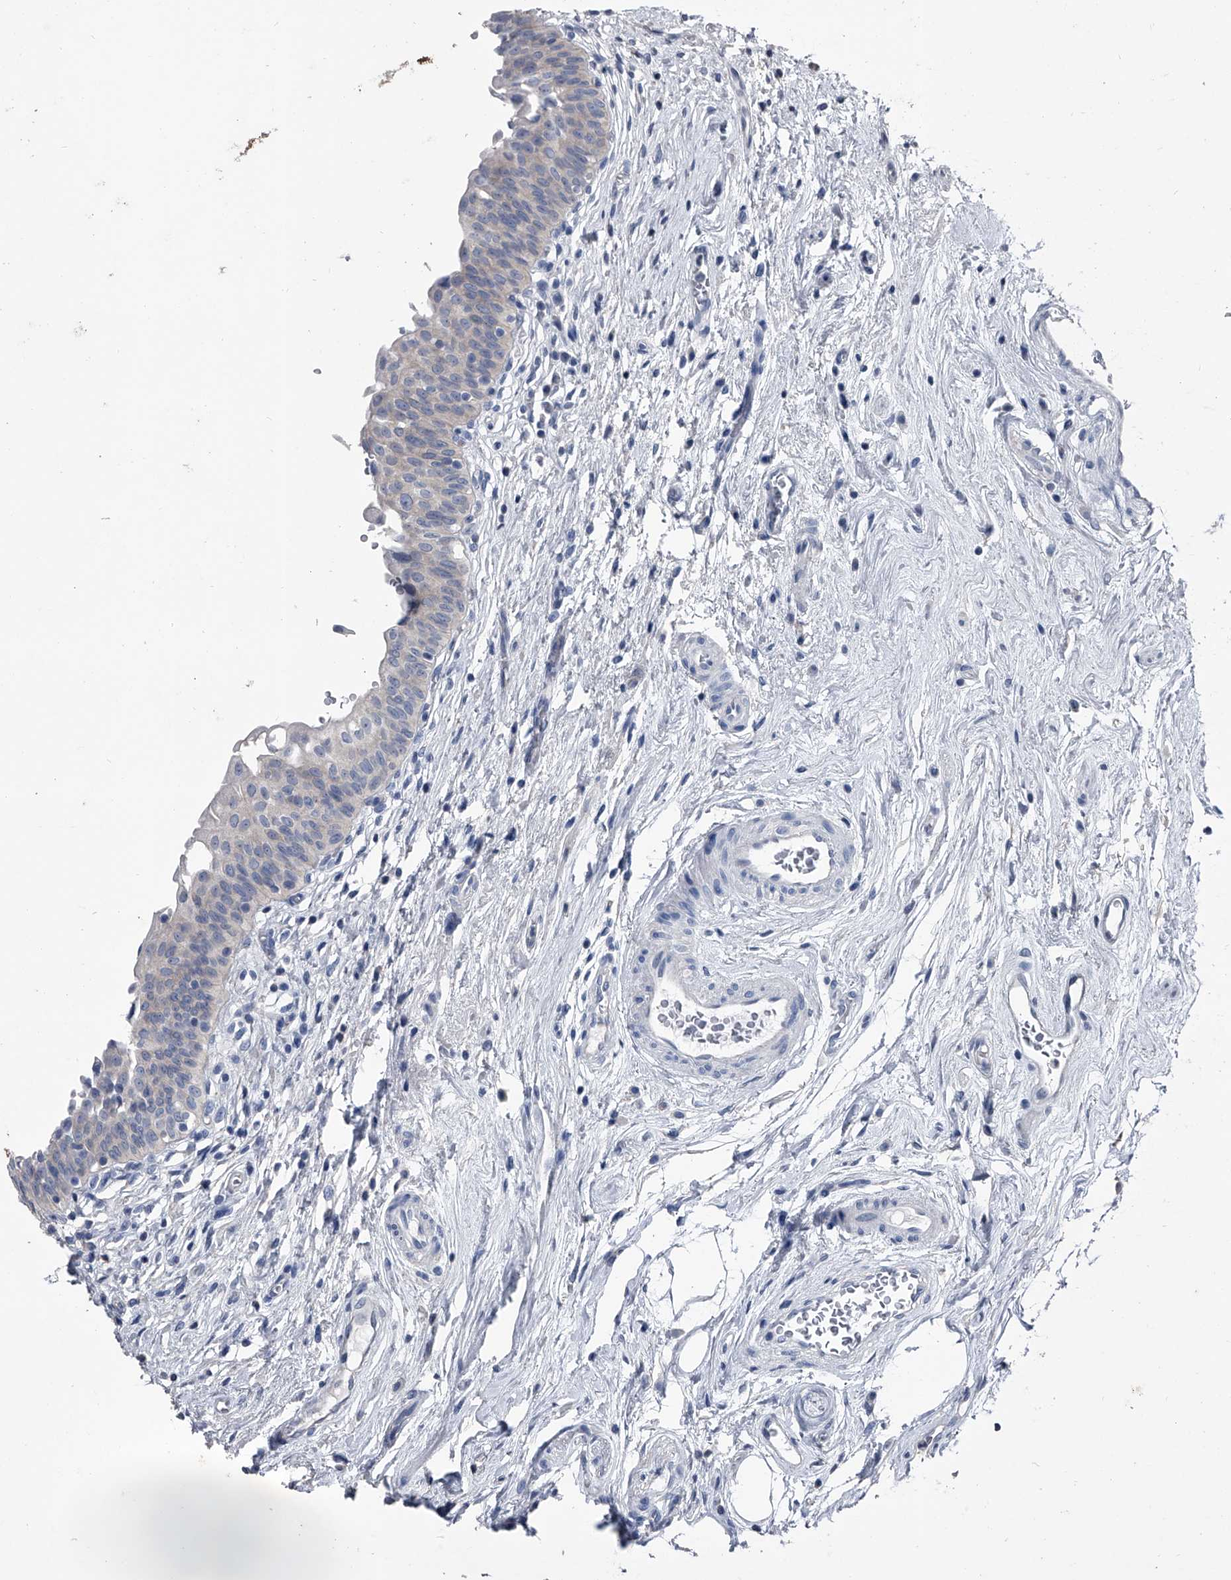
{"staining": {"intensity": "negative", "quantity": "none", "location": "none"}, "tissue": "urinary bladder", "cell_type": "Urothelial cells", "image_type": "normal", "snomed": [{"axis": "morphology", "description": "Normal tissue, NOS"}, {"axis": "topography", "description": "Urinary bladder"}], "caption": "This is an IHC photomicrograph of unremarkable urinary bladder. There is no staining in urothelial cells.", "gene": "KIF13A", "patient": {"sex": "male", "age": 83}}